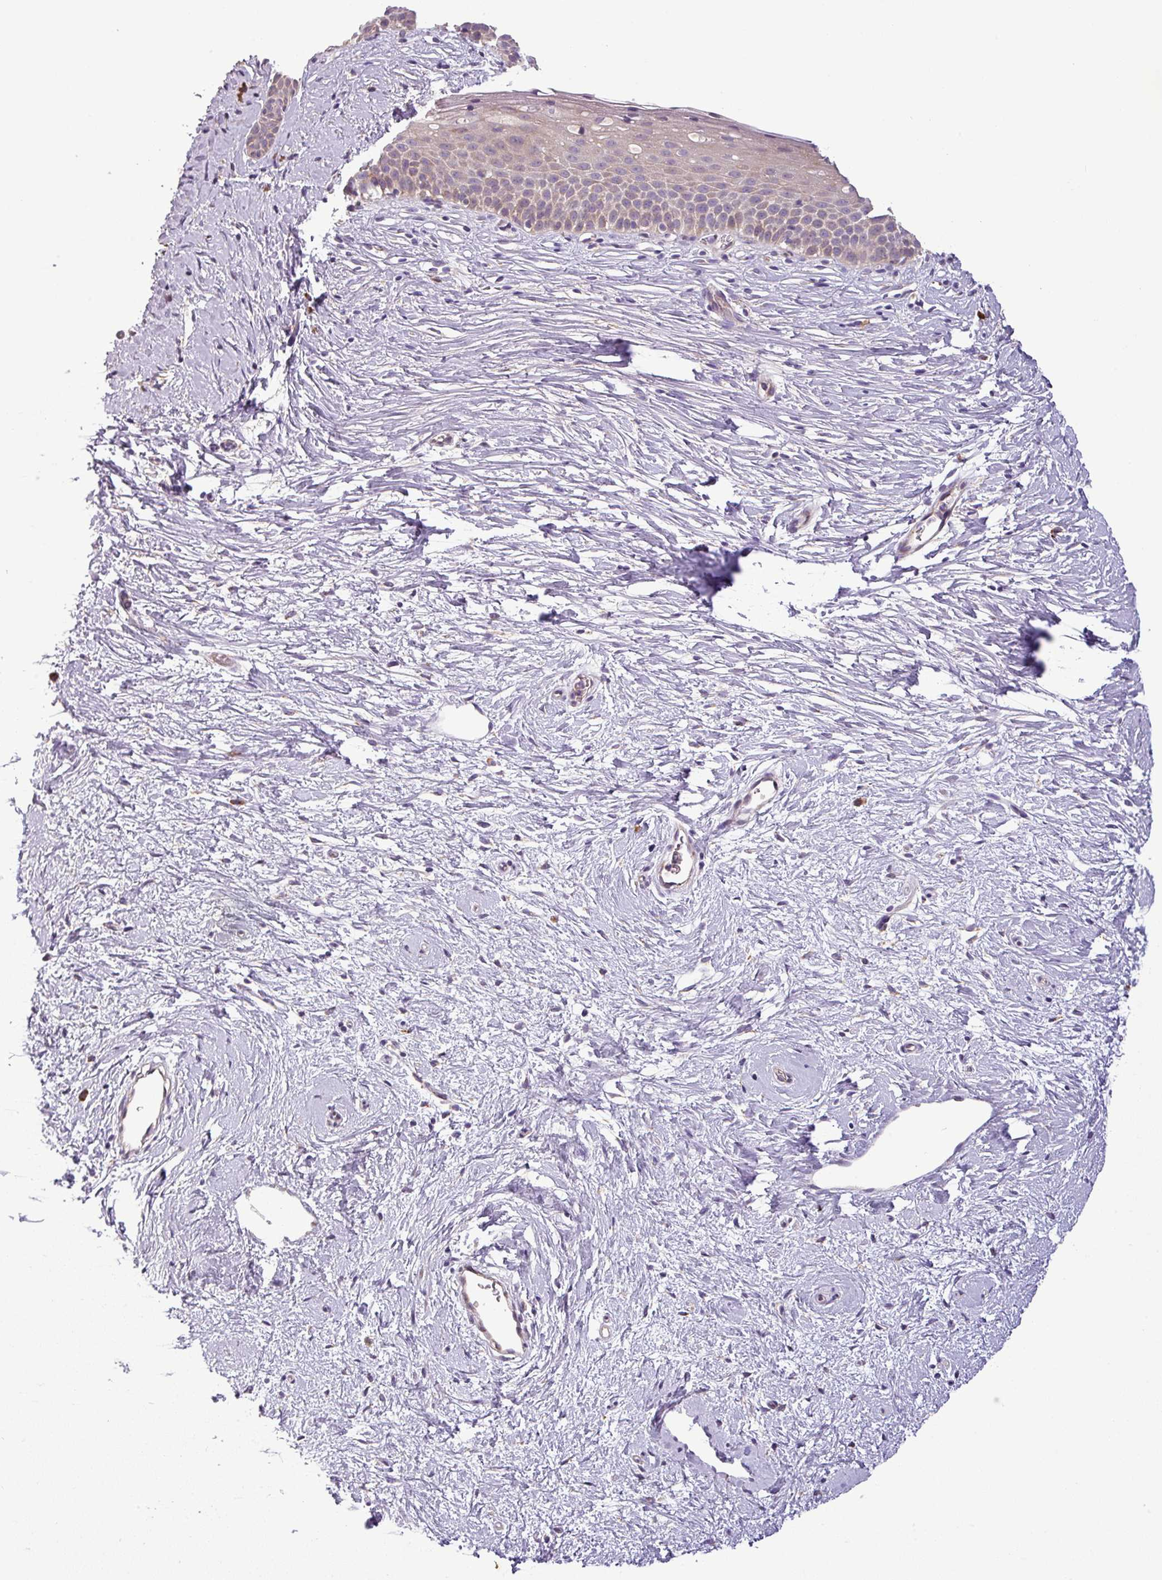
{"staining": {"intensity": "moderate", "quantity": "25%-75%", "location": "cytoplasmic/membranous"}, "tissue": "cervix", "cell_type": "Glandular cells", "image_type": "normal", "snomed": [{"axis": "morphology", "description": "Normal tissue, NOS"}, {"axis": "topography", "description": "Cervix"}], "caption": "An IHC photomicrograph of normal tissue is shown. Protein staining in brown highlights moderate cytoplasmic/membranous positivity in cervix within glandular cells.", "gene": "MOCS3", "patient": {"sex": "female", "age": 57}}